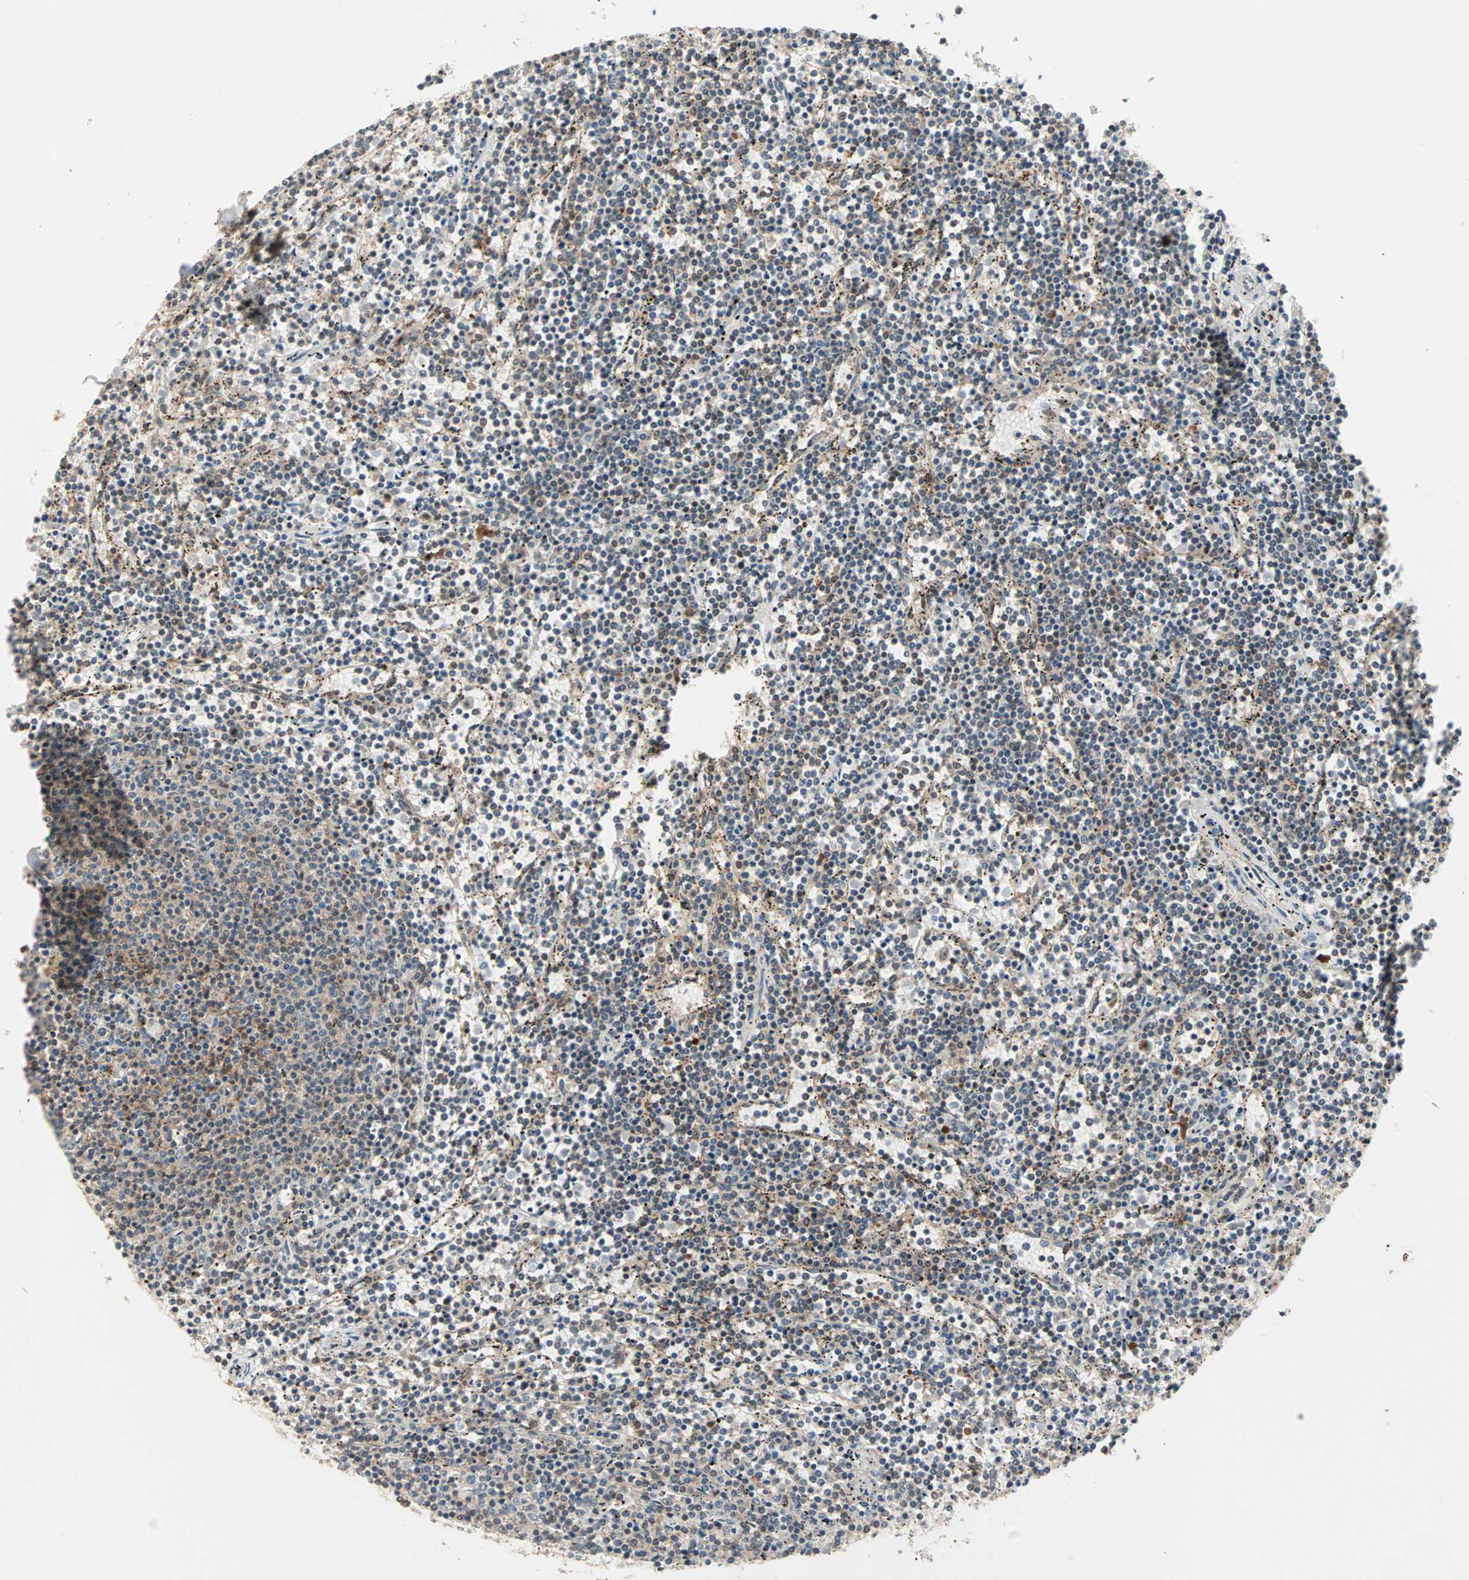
{"staining": {"intensity": "weak", "quantity": "25%-75%", "location": "cytoplasmic/membranous"}, "tissue": "lymphoma", "cell_type": "Tumor cells", "image_type": "cancer", "snomed": [{"axis": "morphology", "description": "Malignant lymphoma, non-Hodgkin's type, Low grade"}, {"axis": "topography", "description": "Spleen"}], "caption": "The immunohistochemical stain labels weak cytoplasmic/membranous expression in tumor cells of low-grade malignant lymphoma, non-Hodgkin's type tissue. (IHC, brightfield microscopy, high magnification).", "gene": "PROS1", "patient": {"sex": "female", "age": 50}}